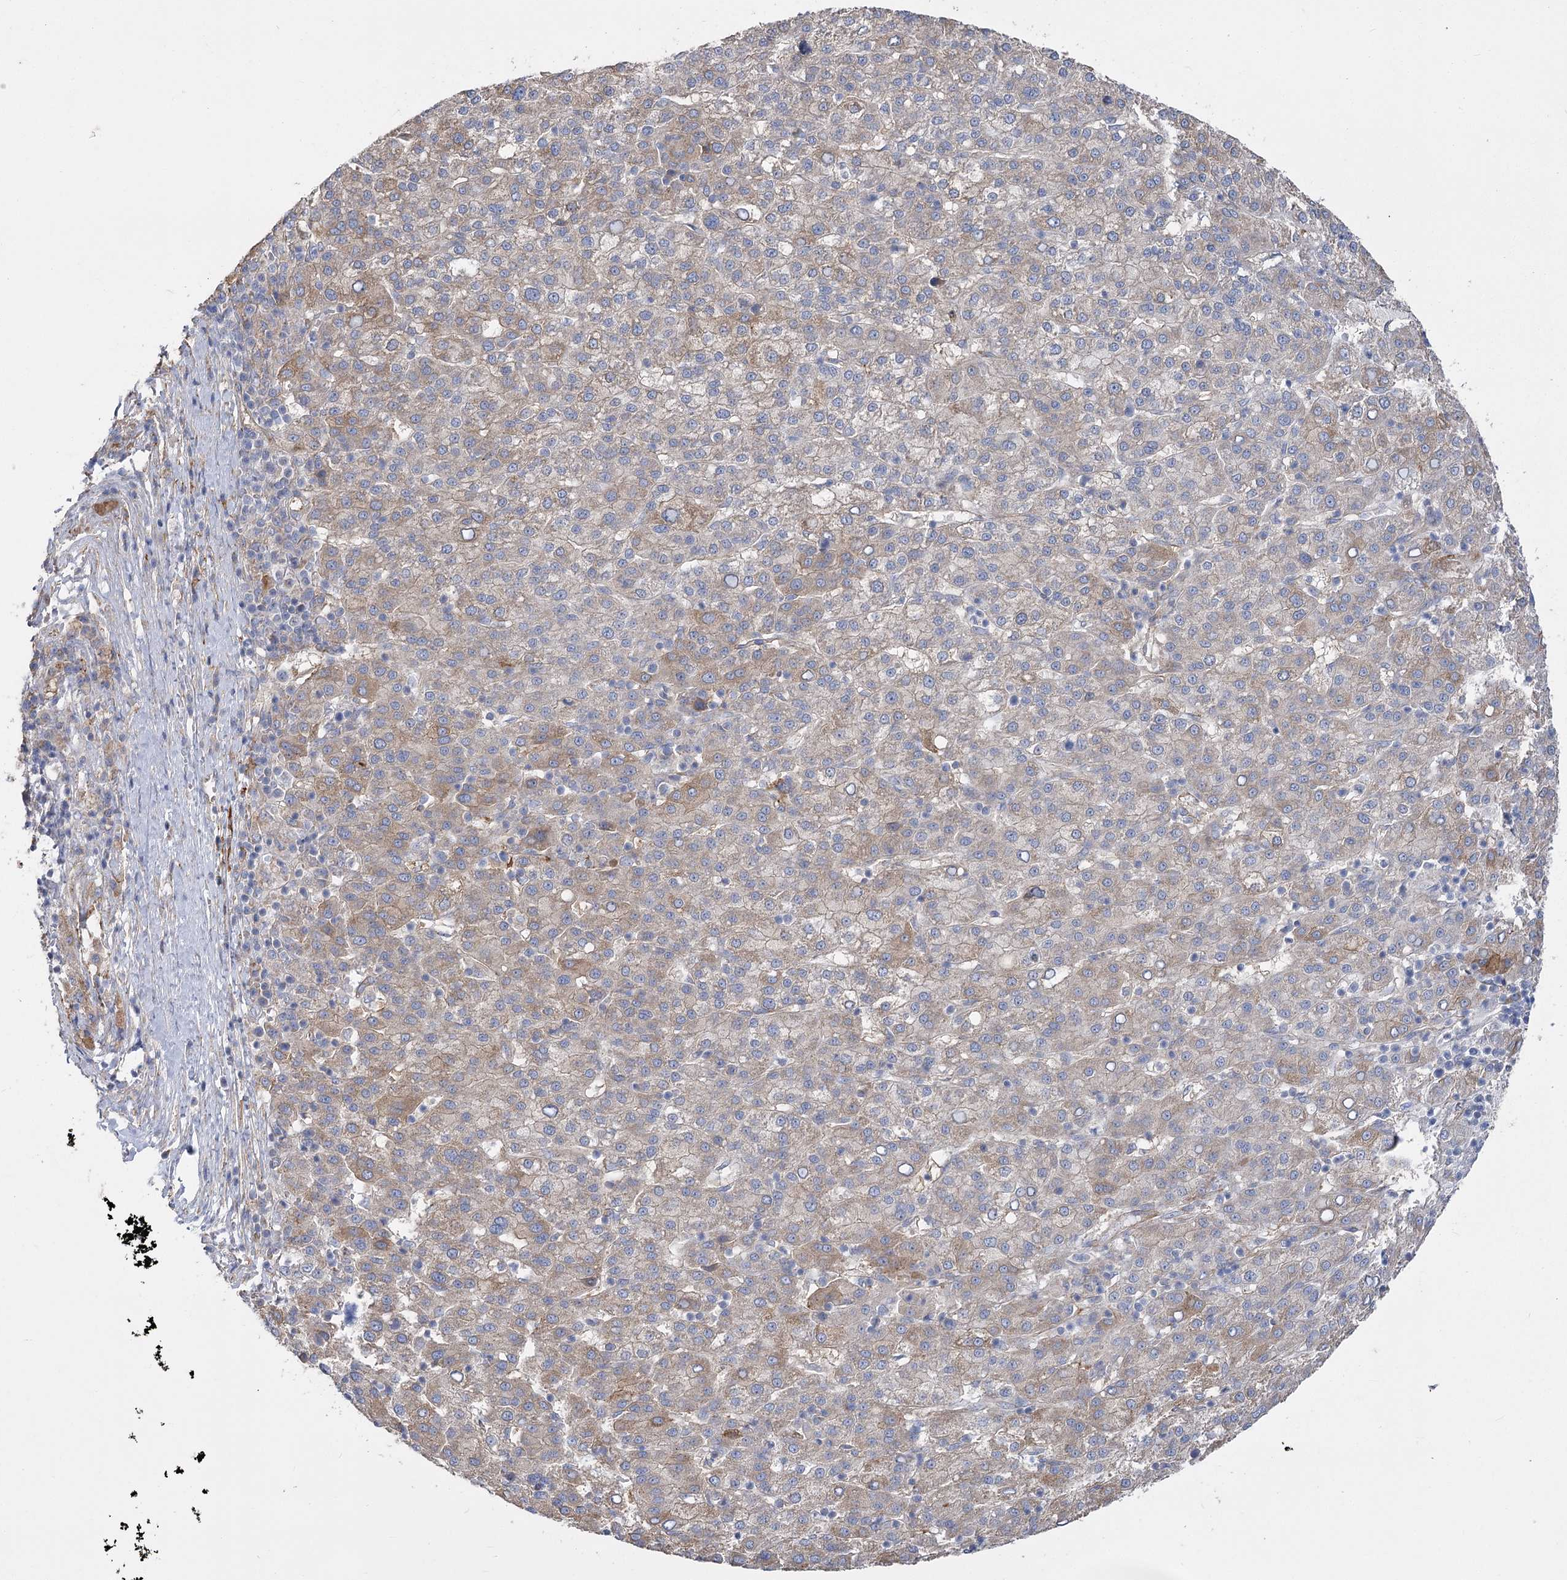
{"staining": {"intensity": "weak", "quantity": "25%-75%", "location": "cytoplasmic/membranous"}, "tissue": "liver cancer", "cell_type": "Tumor cells", "image_type": "cancer", "snomed": [{"axis": "morphology", "description": "Carcinoma, Hepatocellular, NOS"}, {"axis": "topography", "description": "Liver"}], "caption": "An immunohistochemistry histopathology image of tumor tissue is shown. Protein staining in brown labels weak cytoplasmic/membranous positivity in liver hepatocellular carcinoma within tumor cells.", "gene": "RMDN2", "patient": {"sex": "female", "age": 58}}